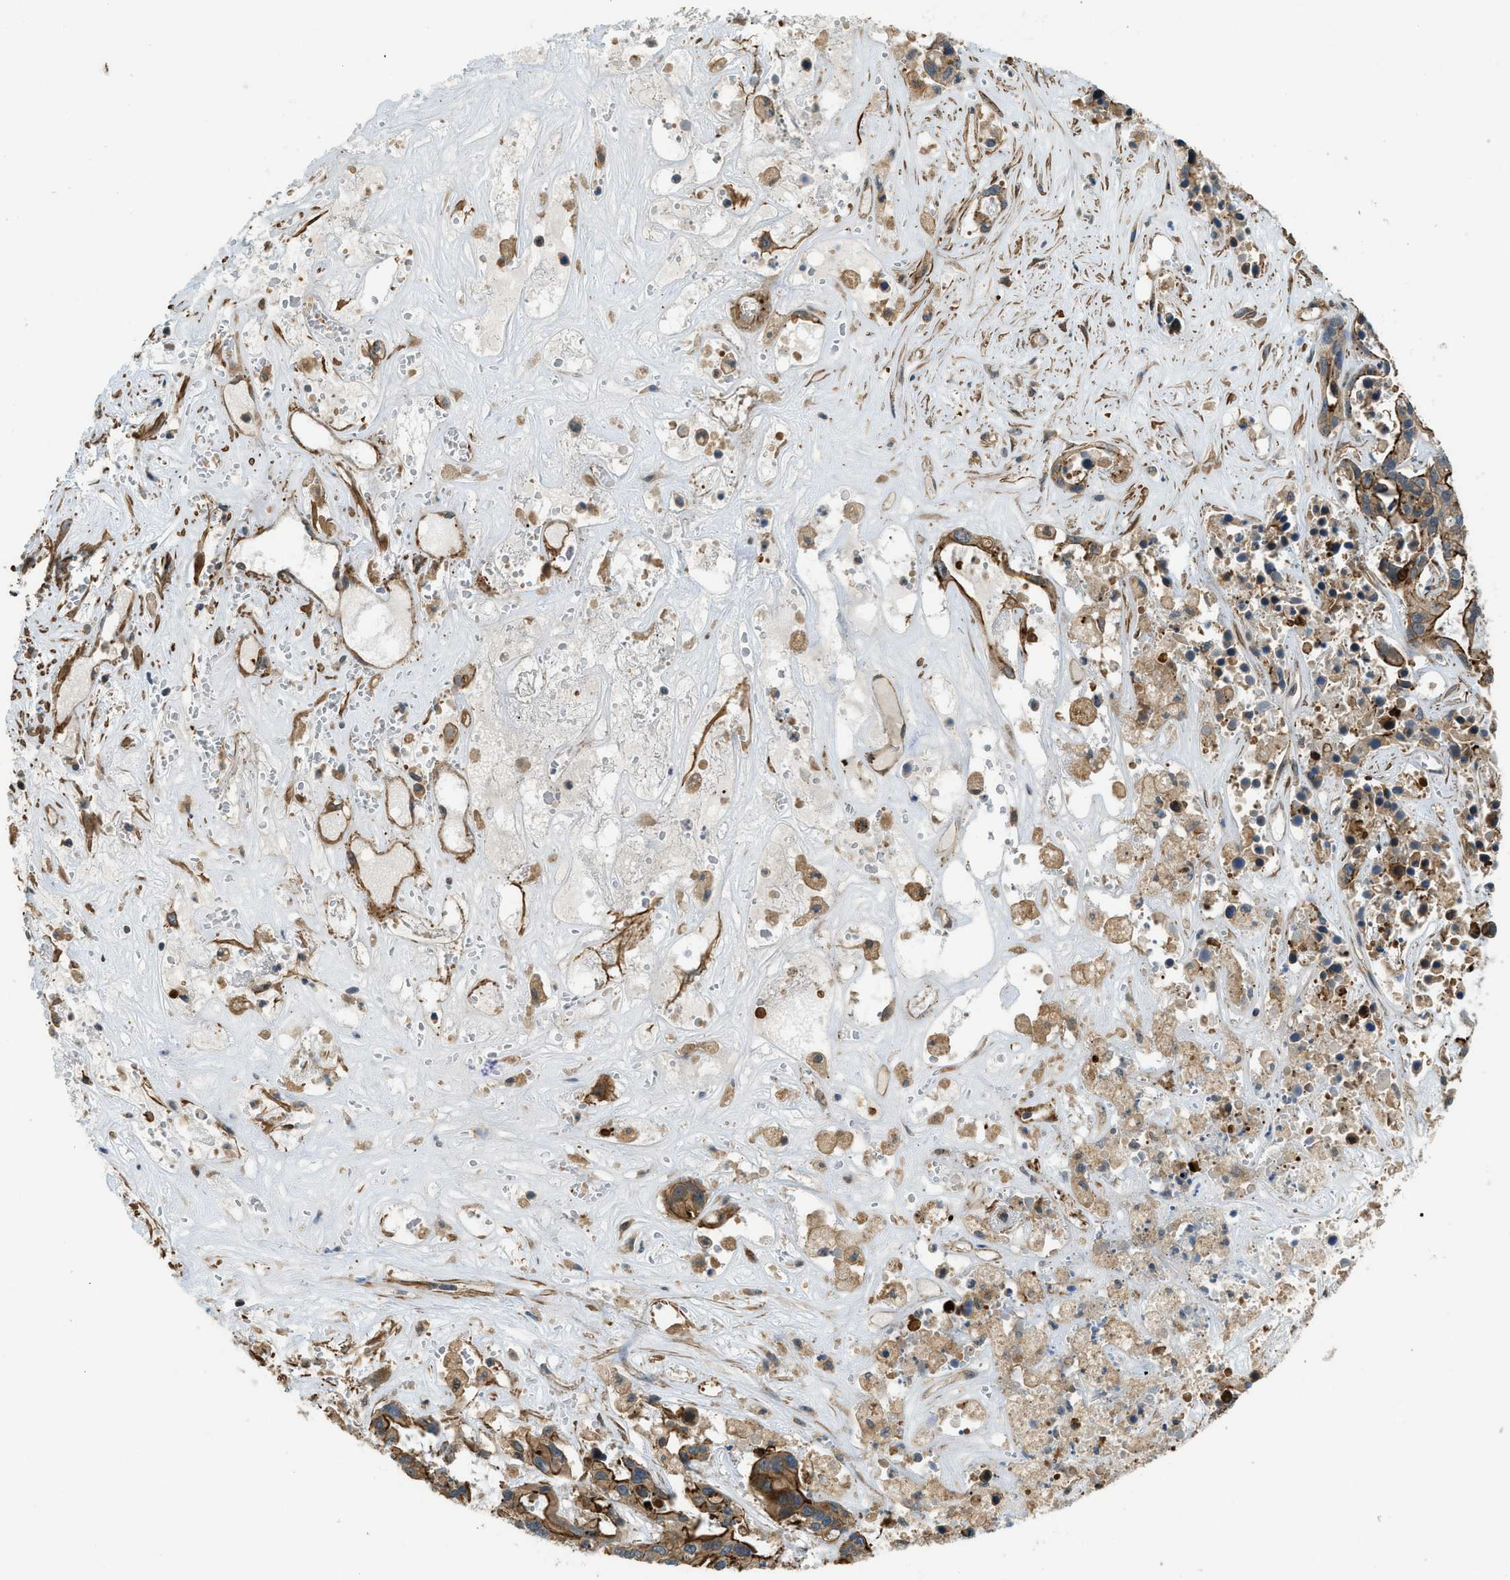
{"staining": {"intensity": "strong", "quantity": ">75%", "location": "cytoplasmic/membranous"}, "tissue": "liver cancer", "cell_type": "Tumor cells", "image_type": "cancer", "snomed": [{"axis": "morphology", "description": "Cholangiocarcinoma"}, {"axis": "topography", "description": "Liver"}], "caption": "Immunohistochemical staining of human liver cancer displays strong cytoplasmic/membranous protein positivity in about >75% of tumor cells. The staining was performed using DAB to visualize the protein expression in brown, while the nuclei were stained in blue with hematoxylin (Magnification: 20x).", "gene": "CGN", "patient": {"sex": "female", "age": 65}}